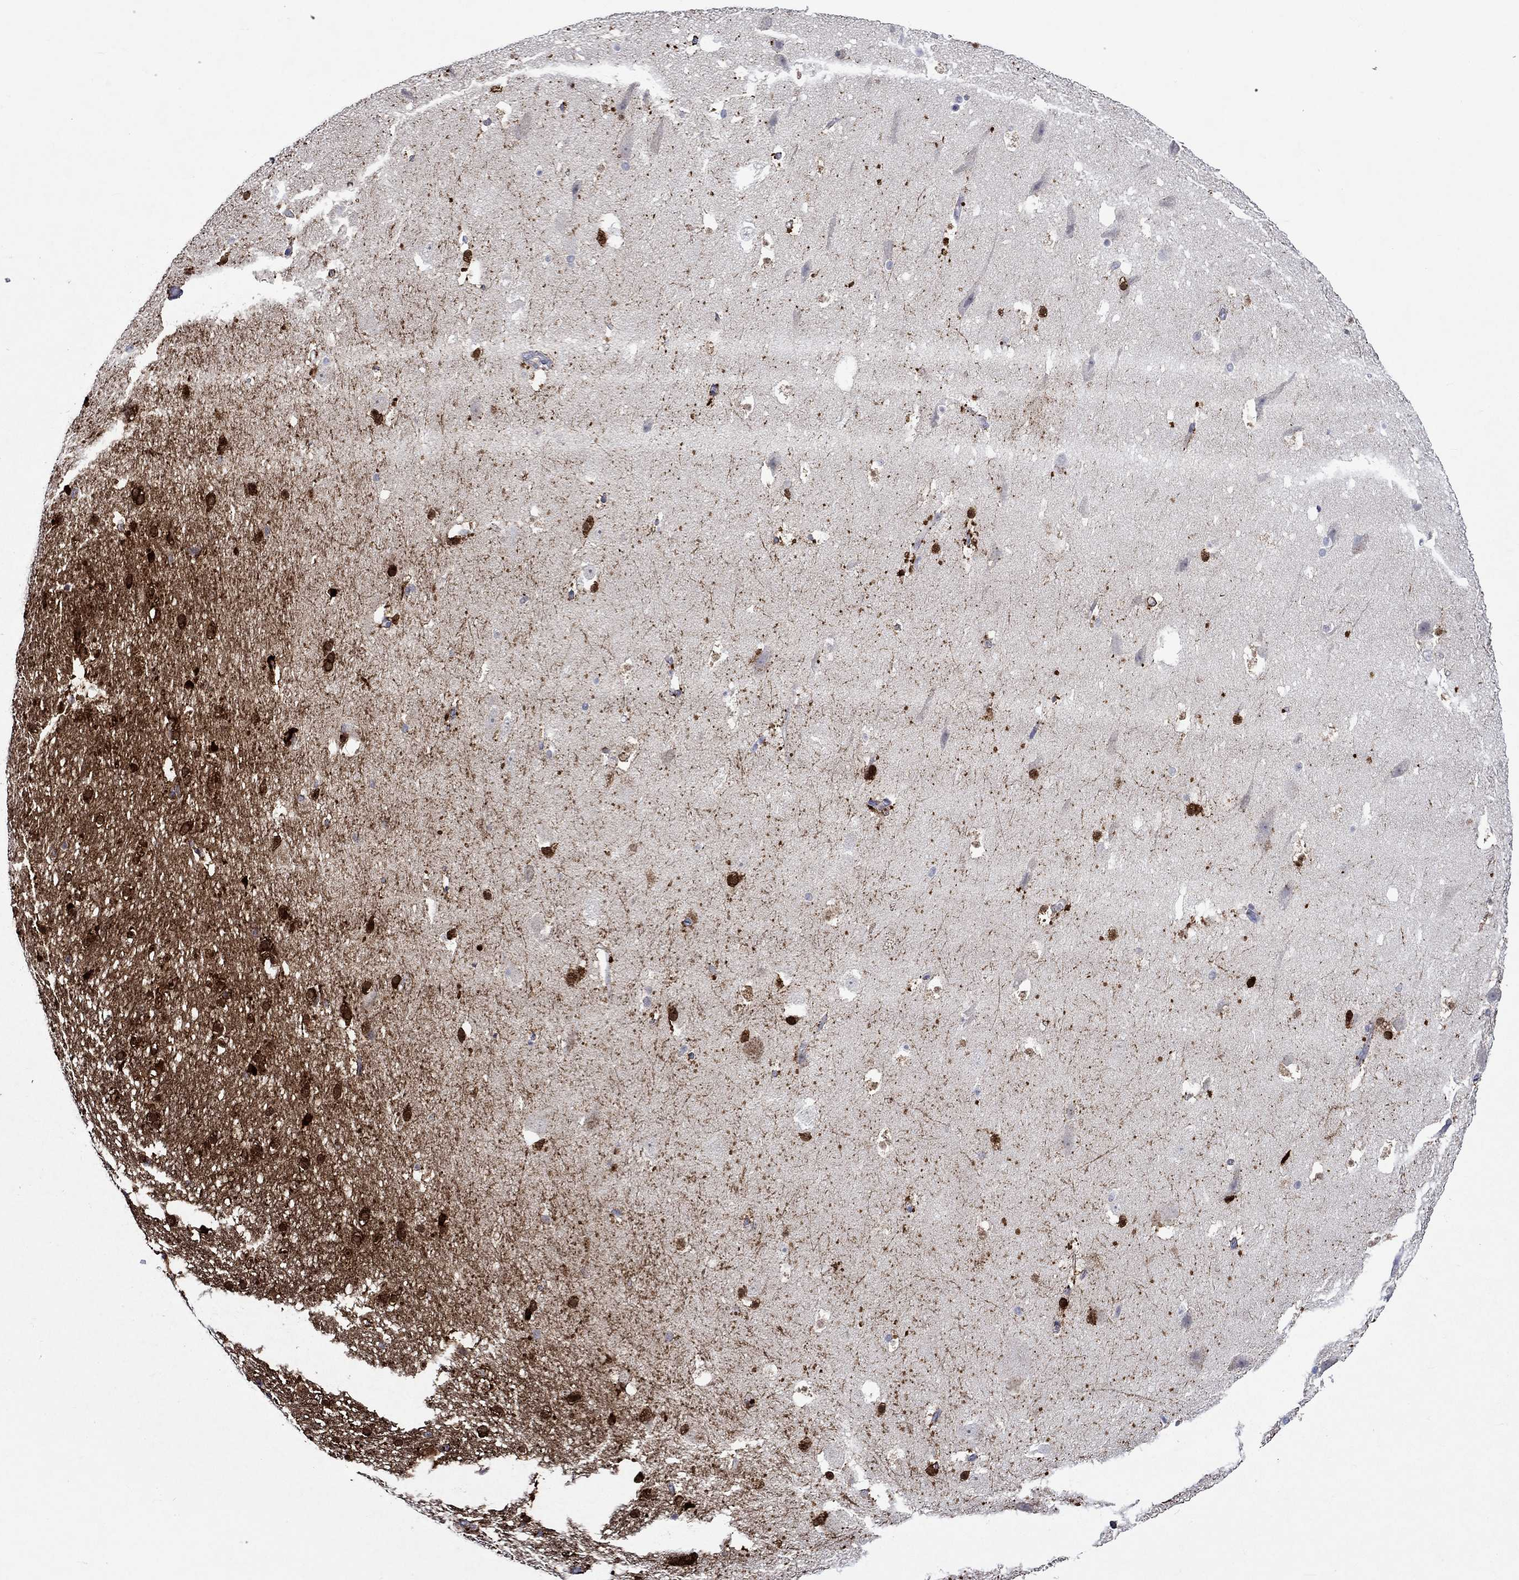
{"staining": {"intensity": "strong", "quantity": "25%-75%", "location": "cytoplasmic/membranous"}, "tissue": "hippocampus", "cell_type": "Glial cells", "image_type": "normal", "snomed": [{"axis": "morphology", "description": "Normal tissue, NOS"}, {"axis": "topography", "description": "Hippocampus"}], "caption": "An IHC photomicrograph of benign tissue is shown. Protein staining in brown shows strong cytoplasmic/membranous positivity in hippocampus within glial cells.", "gene": "CRYAB", "patient": {"sex": "male", "age": 51}}